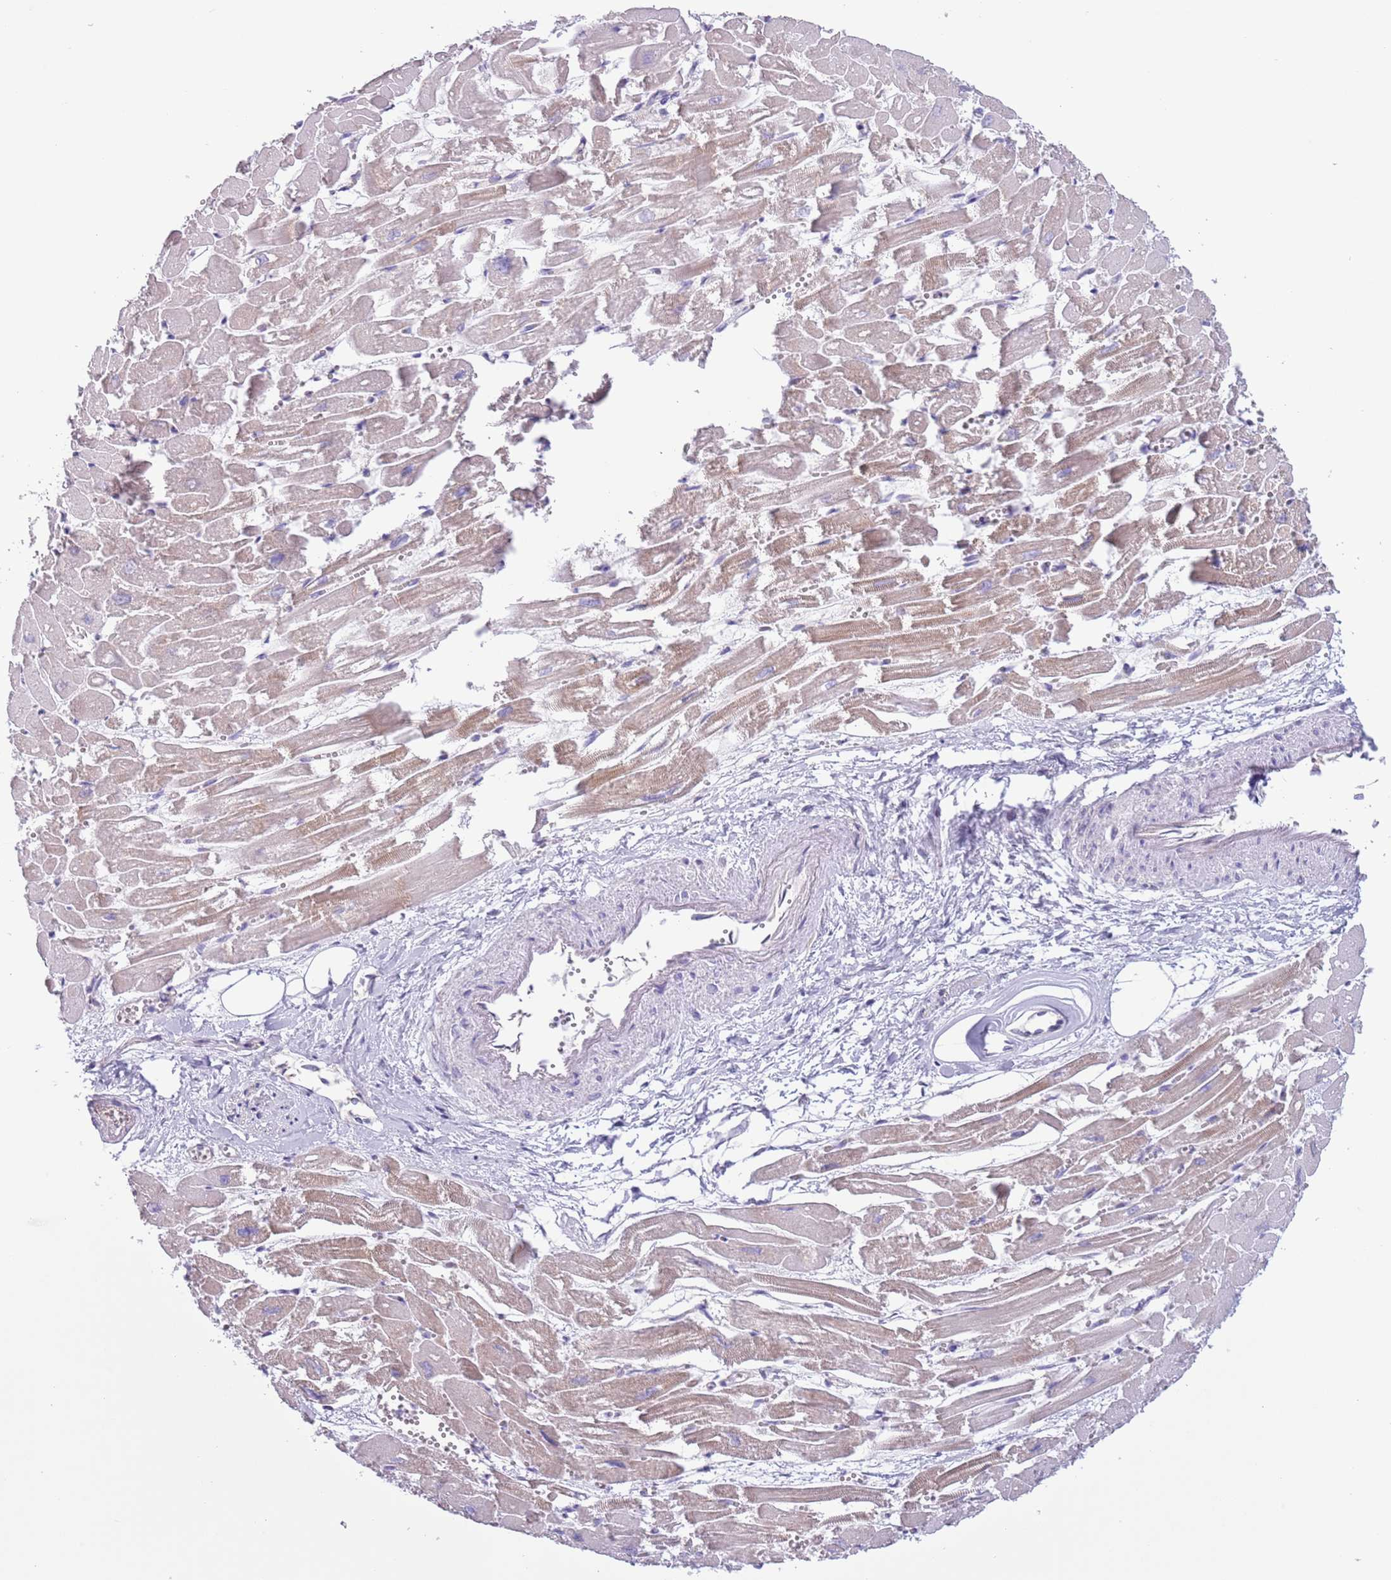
{"staining": {"intensity": "weak", "quantity": "25%-75%", "location": "cytoplasmic/membranous"}, "tissue": "heart muscle", "cell_type": "Cardiomyocytes", "image_type": "normal", "snomed": [{"axis": "morphology", "description": "Normal tissue, NOS"}, {"axis": "topography", "description": "Heart"}], "caption": "This histopathology image reveals unremarkable heart muscle stained with immunohistochemistry to label a protein in brown. The cytoplasmic/membranous of cardiomyocytes show weak positivity for the protein. Nuclei are counter-stained blue.", "gene": "RBP3", "patient": {"sex": "male", "age": 54}}